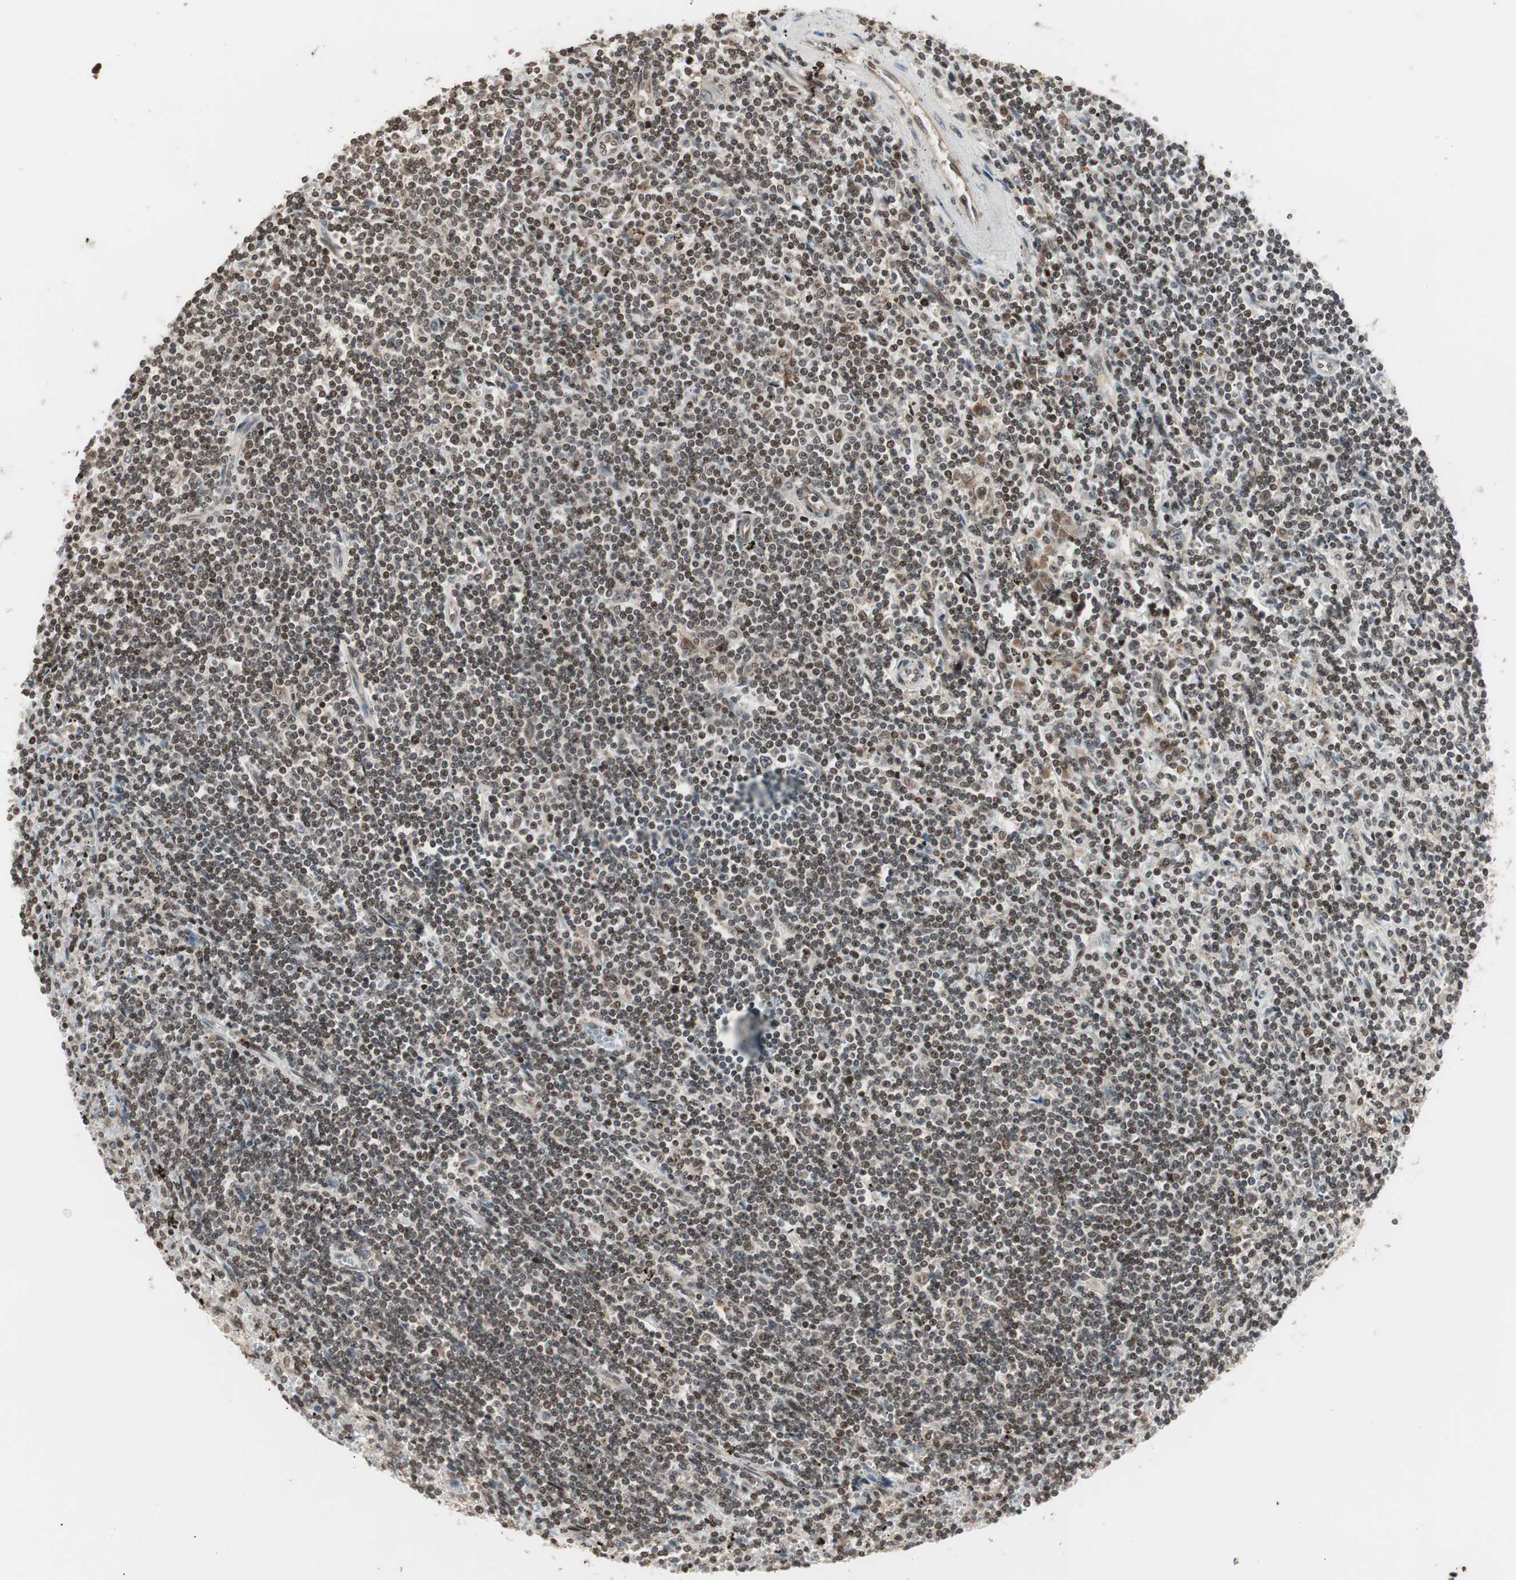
{"staining": {"intensity": "moderate", "quantity": ">75%", "location": "nuclear"}, "tissue": "lymphoma", "cell_type": "Tumor cells", "image_type": "cancer", "snomed": [{"axis": "morphology", "description": "Malignant lymphoma, non-Hodgkin's type, Low grade"}, {"axis": "topography", "description": "Spleen"}], "caption": "Lymphoma stained for a protein (brown) demonstrates moderate nuclear positive positivity in about >75% of tumor cells.", "gene": "ZFC3H1", "patient": {"sex": "male", "age": 76}}